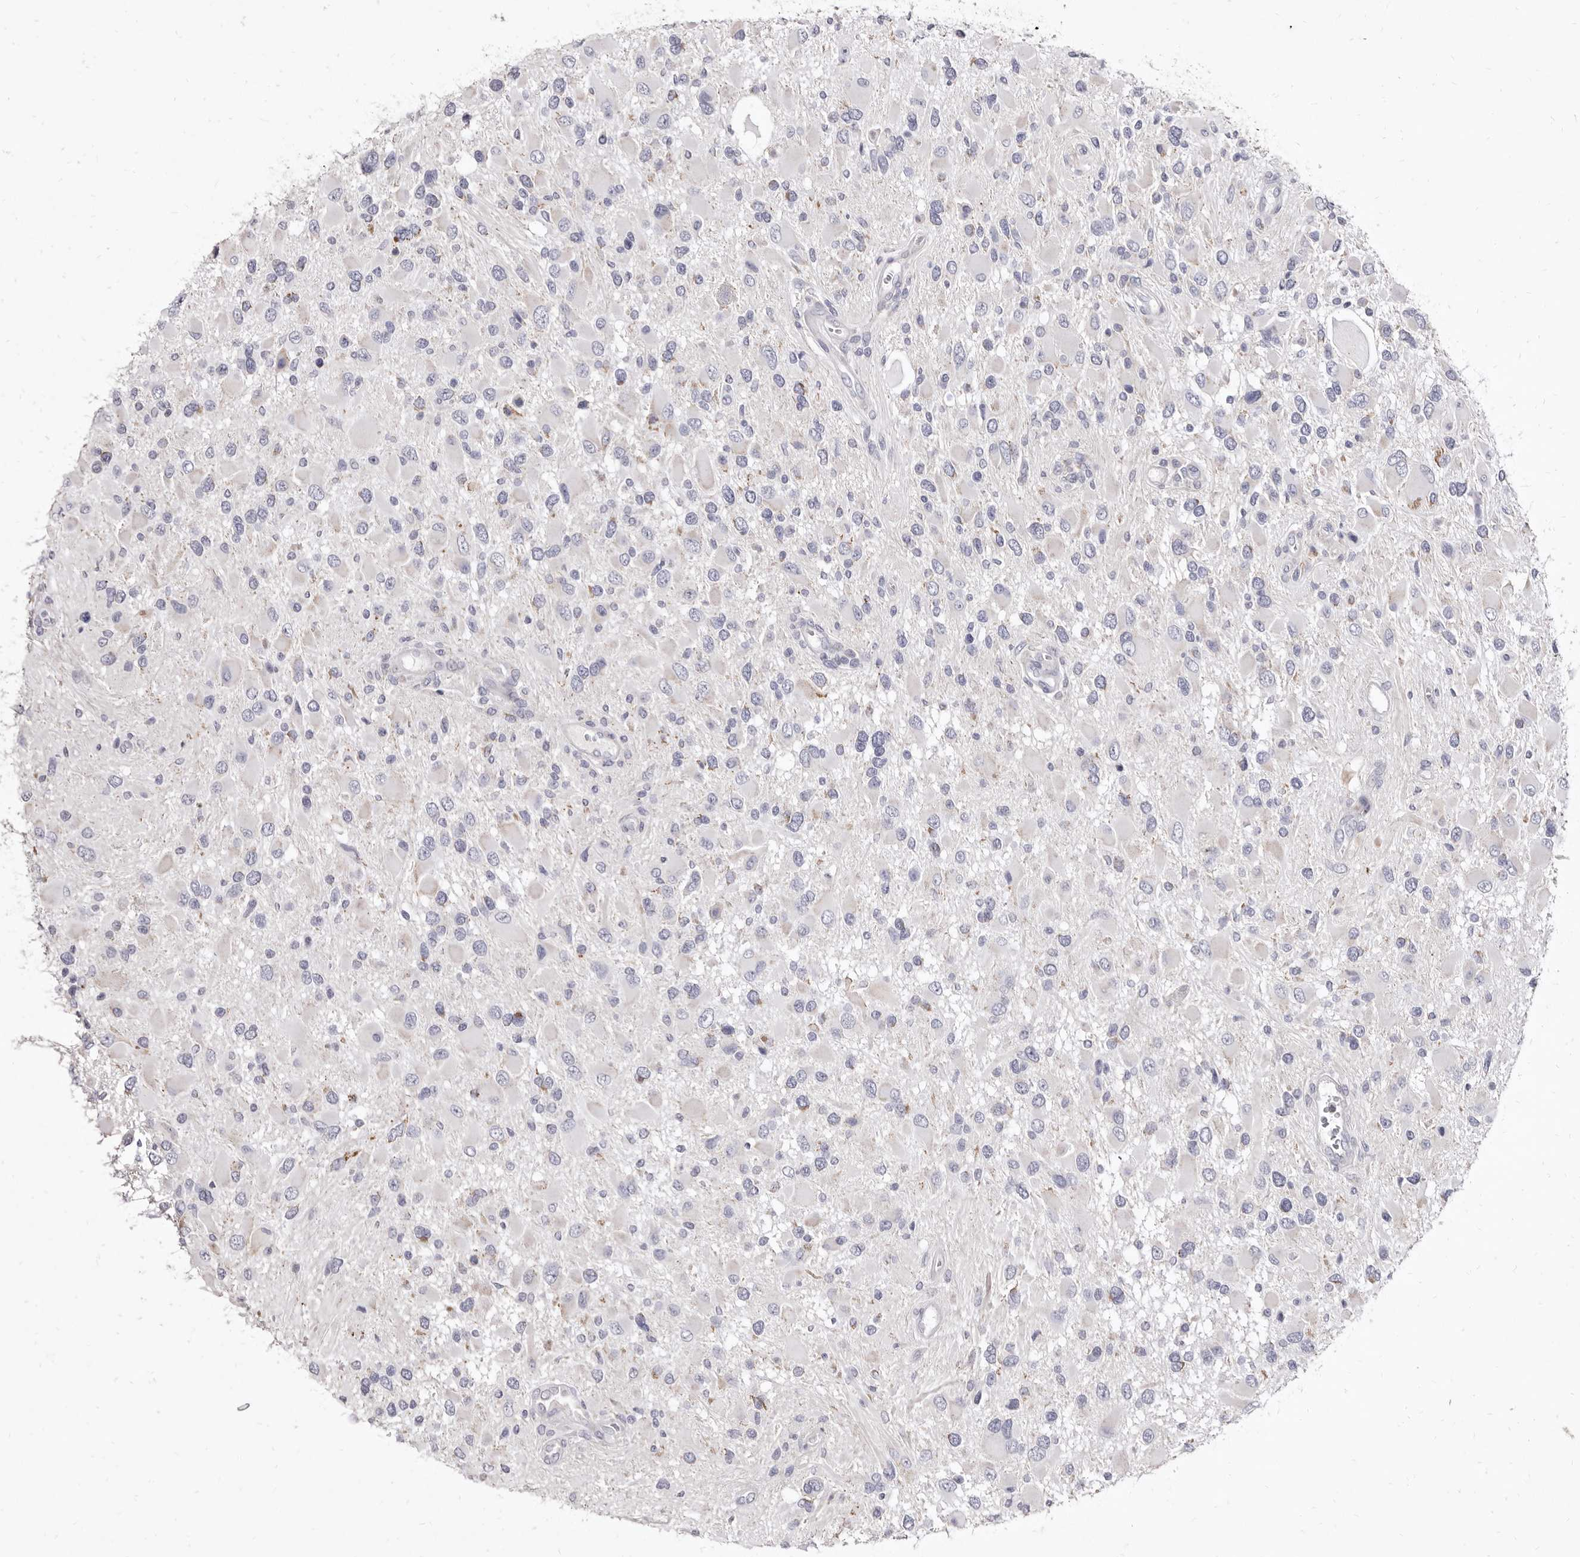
{"staining": {"intensity": "negative", "quantity": "none", "location": "none"}, "tissue": "glioma", "cell_type": "Tumor cells", "image_type": "cancer", "snomed": [{"axis": "morphology", "description": "Glioma, malignant, High grade"}, {"axis": "topography", "description": "Brain"}], "caption": "Human malignant high-grade glioma stained for a protein using IHC shows no staining in tumor cells.", "gene": "CYP2E1", "patient": {"sex": "male", "age": 53}}